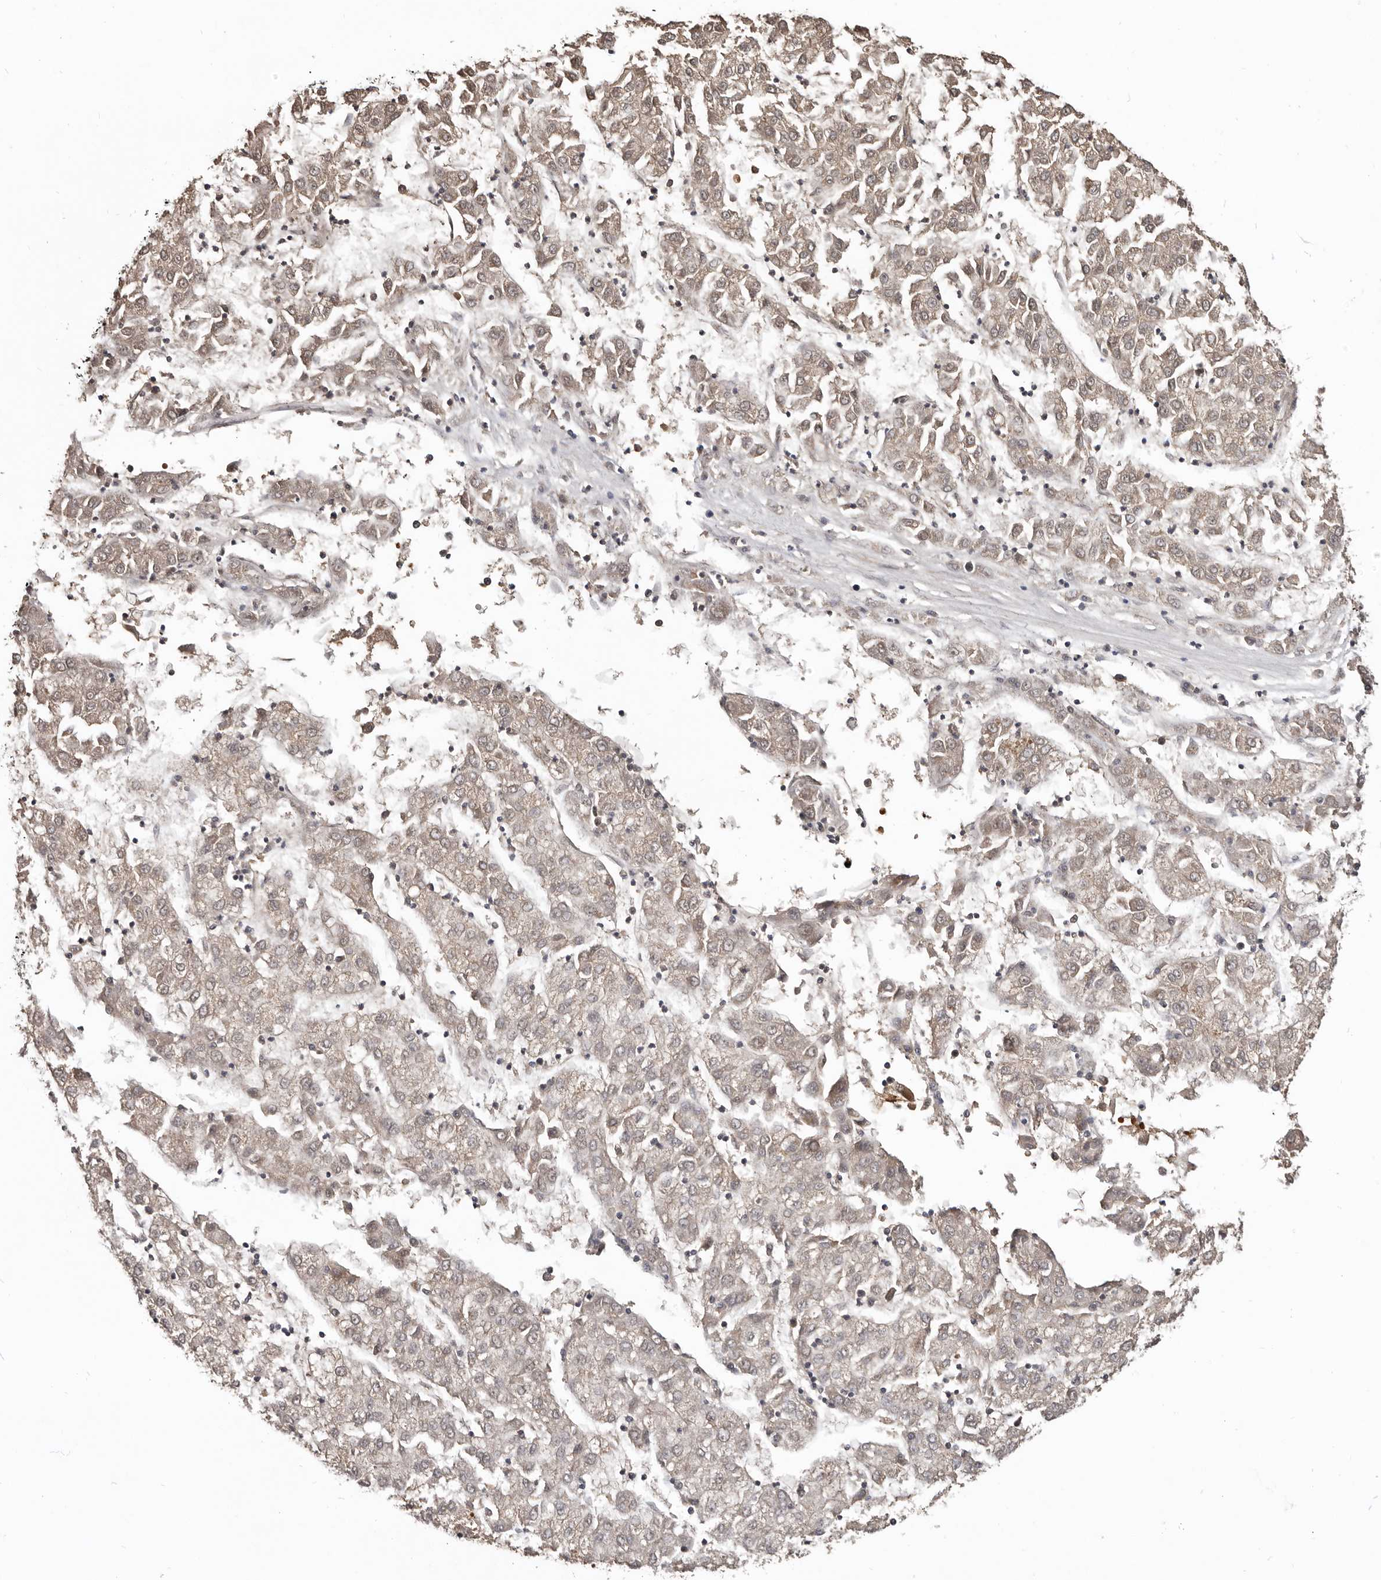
{"staining": {"intensity": "weak", "quantity": "25%-75%", "location": "cytoplasmic/membranous"}, "tissue": "liver cancer", "cell_type": "Tumor cells", "image_type": "cancer", "snomed": [{"axis": "morphology", "description": "Carcinoma, Hepatocellular, NOS"}, {"axis": "topography", "description": "Liver"}], "caption": "Tumor cells reveal low levels of weak cytoplasmic/membranous positivity in about 25%-75% of cells in liver cancer. Nuclei are stained in blue.", "gene": "NENF", "patient": {"sex": "male", "age": 72}}